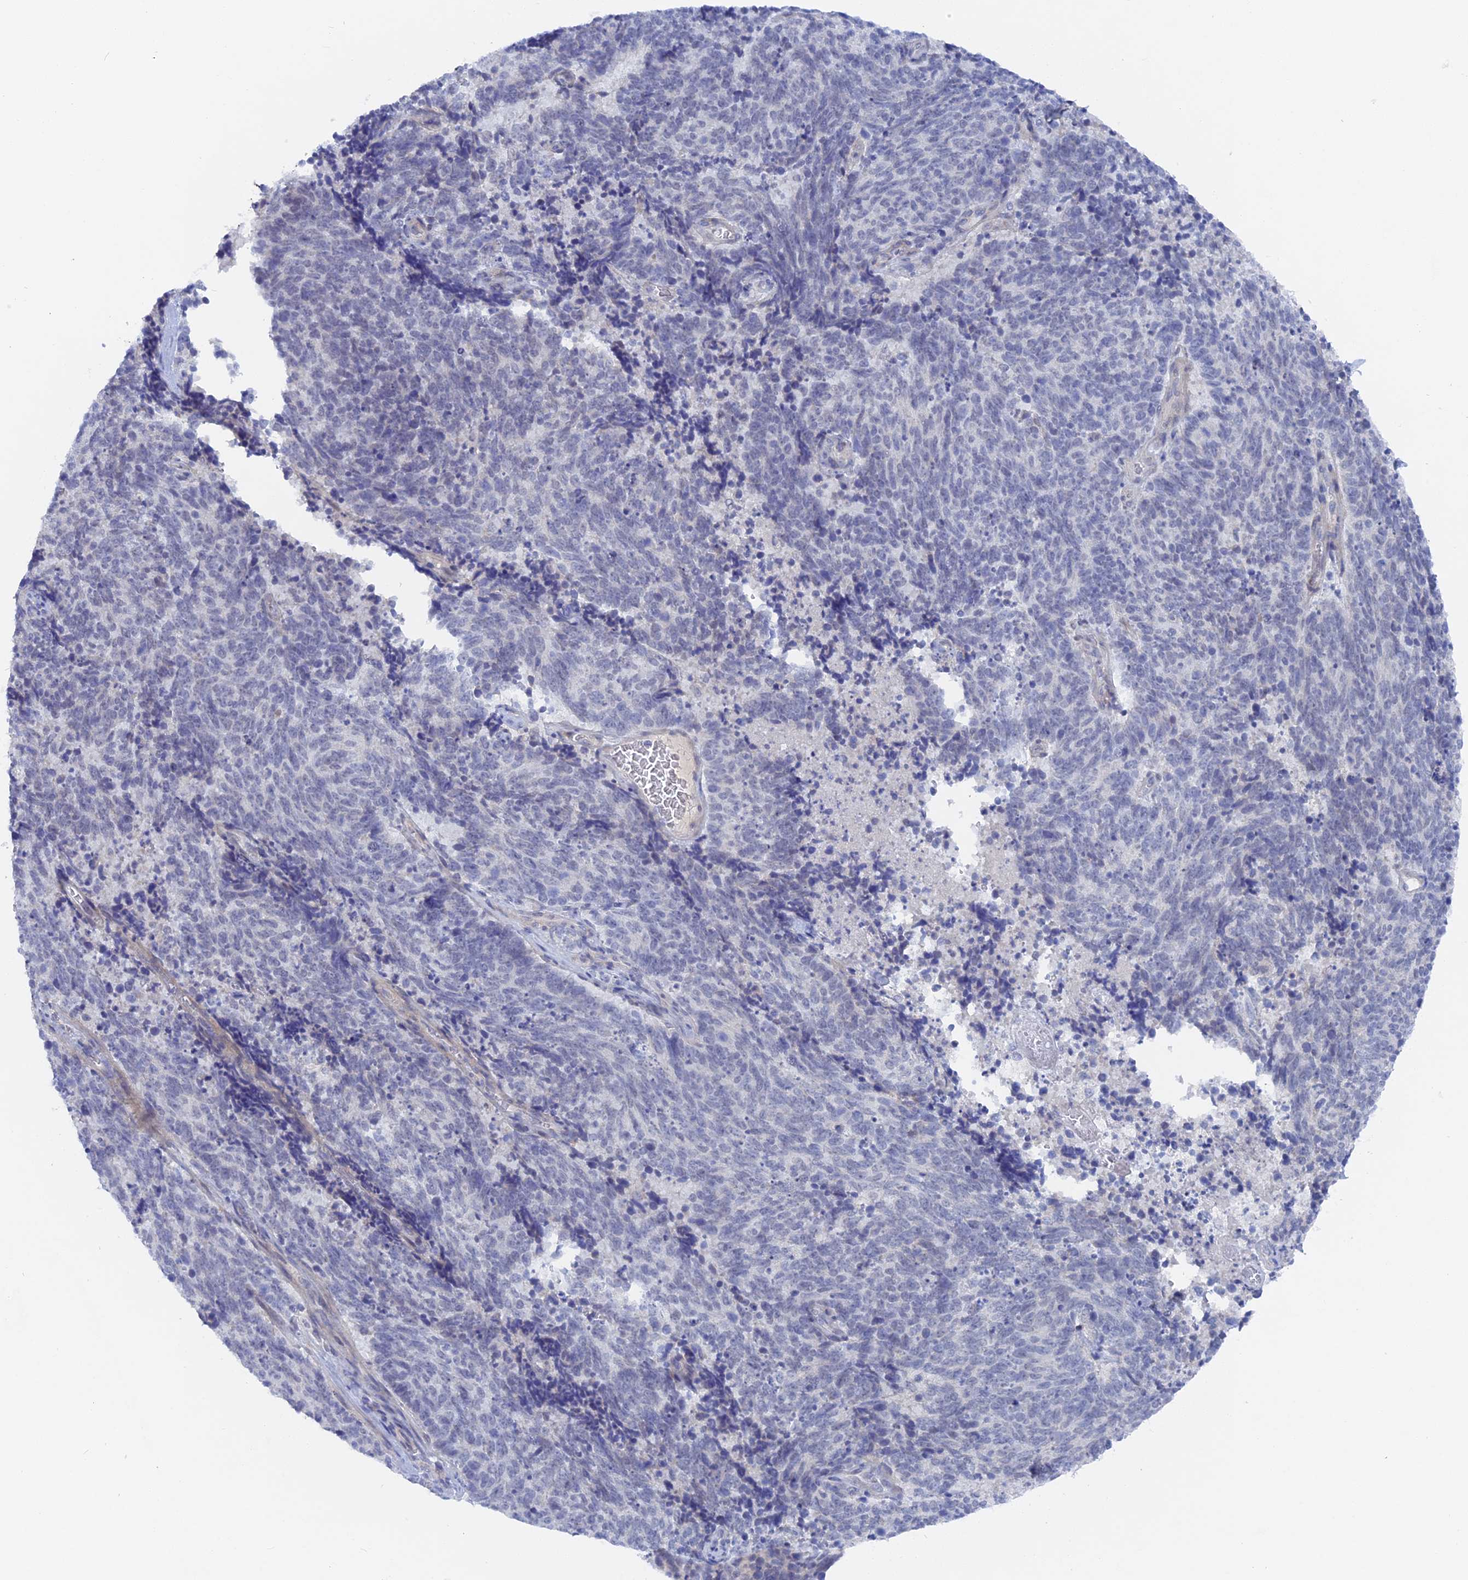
{"staining": {"intensity": "negative", "quantity": "none", "location": "none"}, "tissue": "cervical cancer", "cell_type": "Tumor cells", "image_type": "cancer", "snomed": [{"axis": "morphology", "description": "Squamous cell carcinoma, NOS"}, {"axis": "topography", "description": "Cervix"}], "caption": "Cervical cancer was stained to show a protein in brown. There is no significant expression in tumor cells.", "gene": "DACT3", "patient": {"sex": "female", "age": 29}}